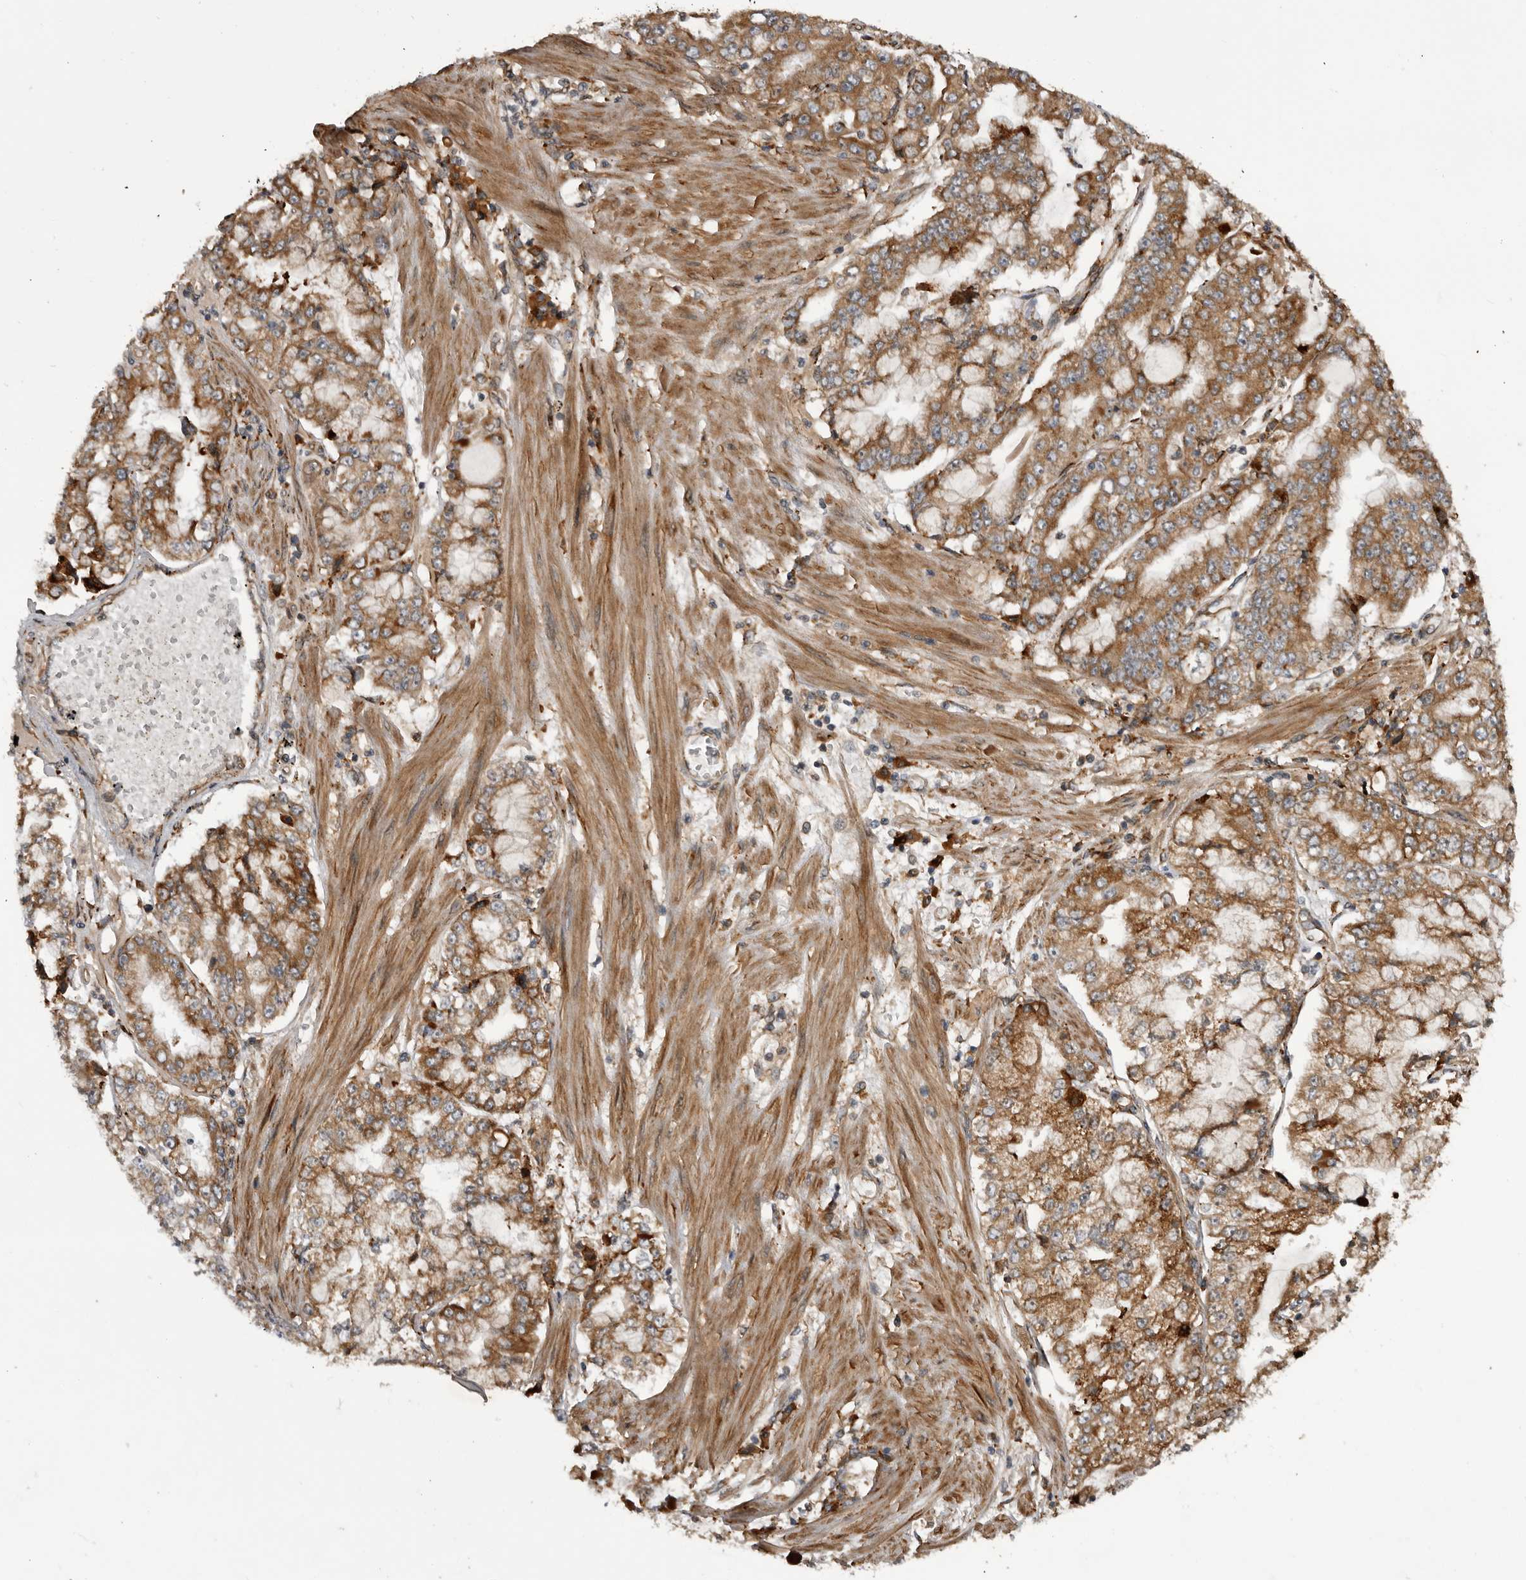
{"staining": {"intensity": "moderate", "quantity": ">75%", "location": "cytoplasmic/membranous"}, "tissue": "stomach cancer", "cell_type": "Tumor cells", "image_type": "cancer", "snomed": [{"axis": "morphology", "description": "Adenocarcinoma, NOS"}, {"axis": "topography", "description": "Stomach"}], "caption": "Stomach cancer (adenocarcinoma) stained with DAB immunohistochemistry (IHC) displays medium levels of moderate cytoplasmic/membranous positivity in approximately >75% of tumor cells.", "gene": "RAB3GAP2", "patient": {"sex": "male", "age": 76}}